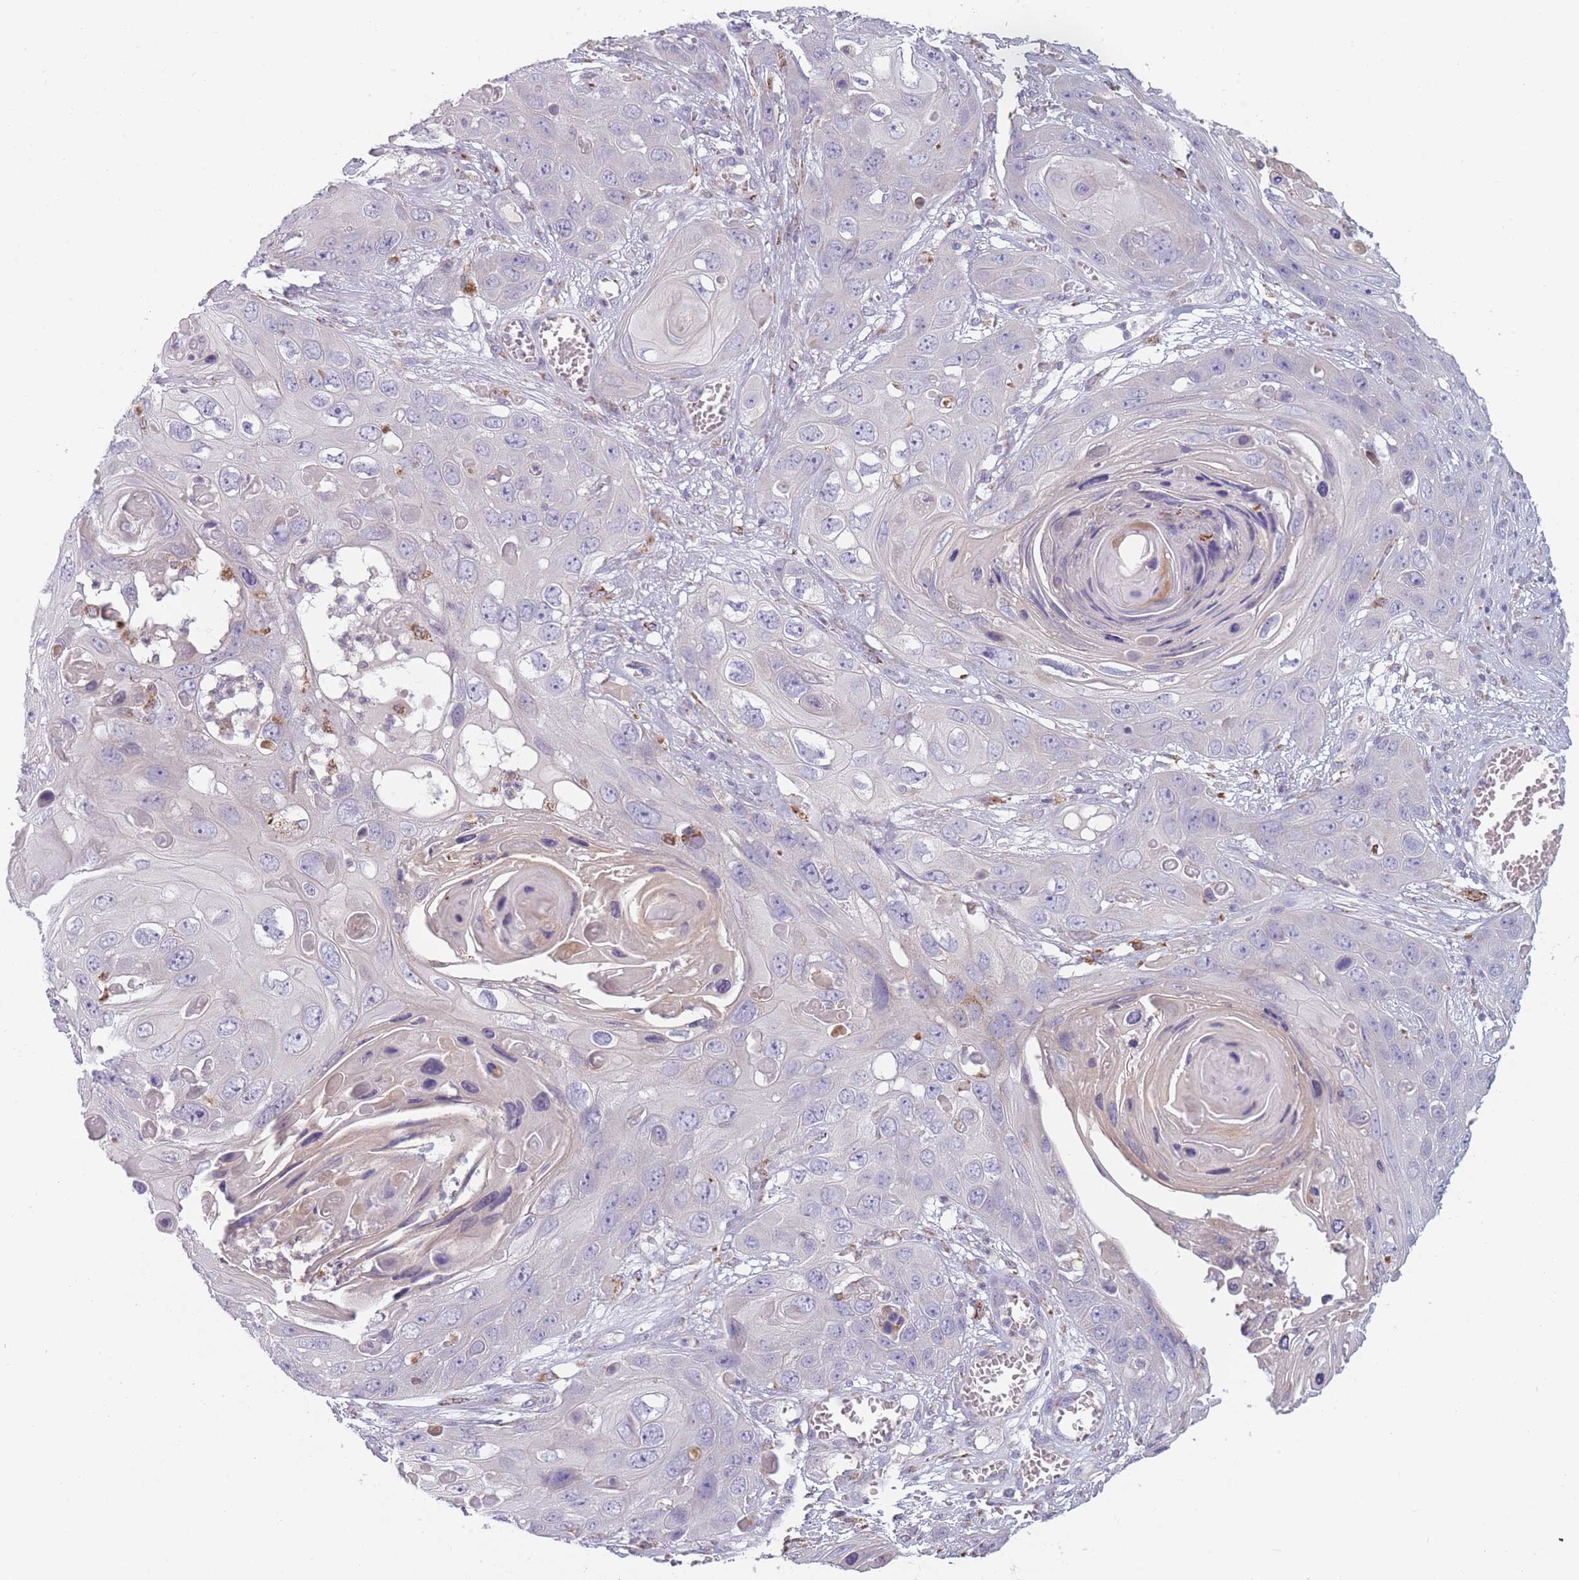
{"staining": {"intensity": "negative", "quantity": "none", "location": "none"}, "tissue": "skin cancer", "cell_type": "Tumor cells", "image_type": "cancer", "snomed": [{"axis": "morphology", "description": "Squamous cell carcinoma, NOS"}, {"axis": "topography", "description": "Skin"}], "caption": "An image of human skin cancer (squamous cell carcinoma) is negative for staining in tumor cells.", "gene": "PEX11B", "patient": {"sex": "male", "age": 55}}